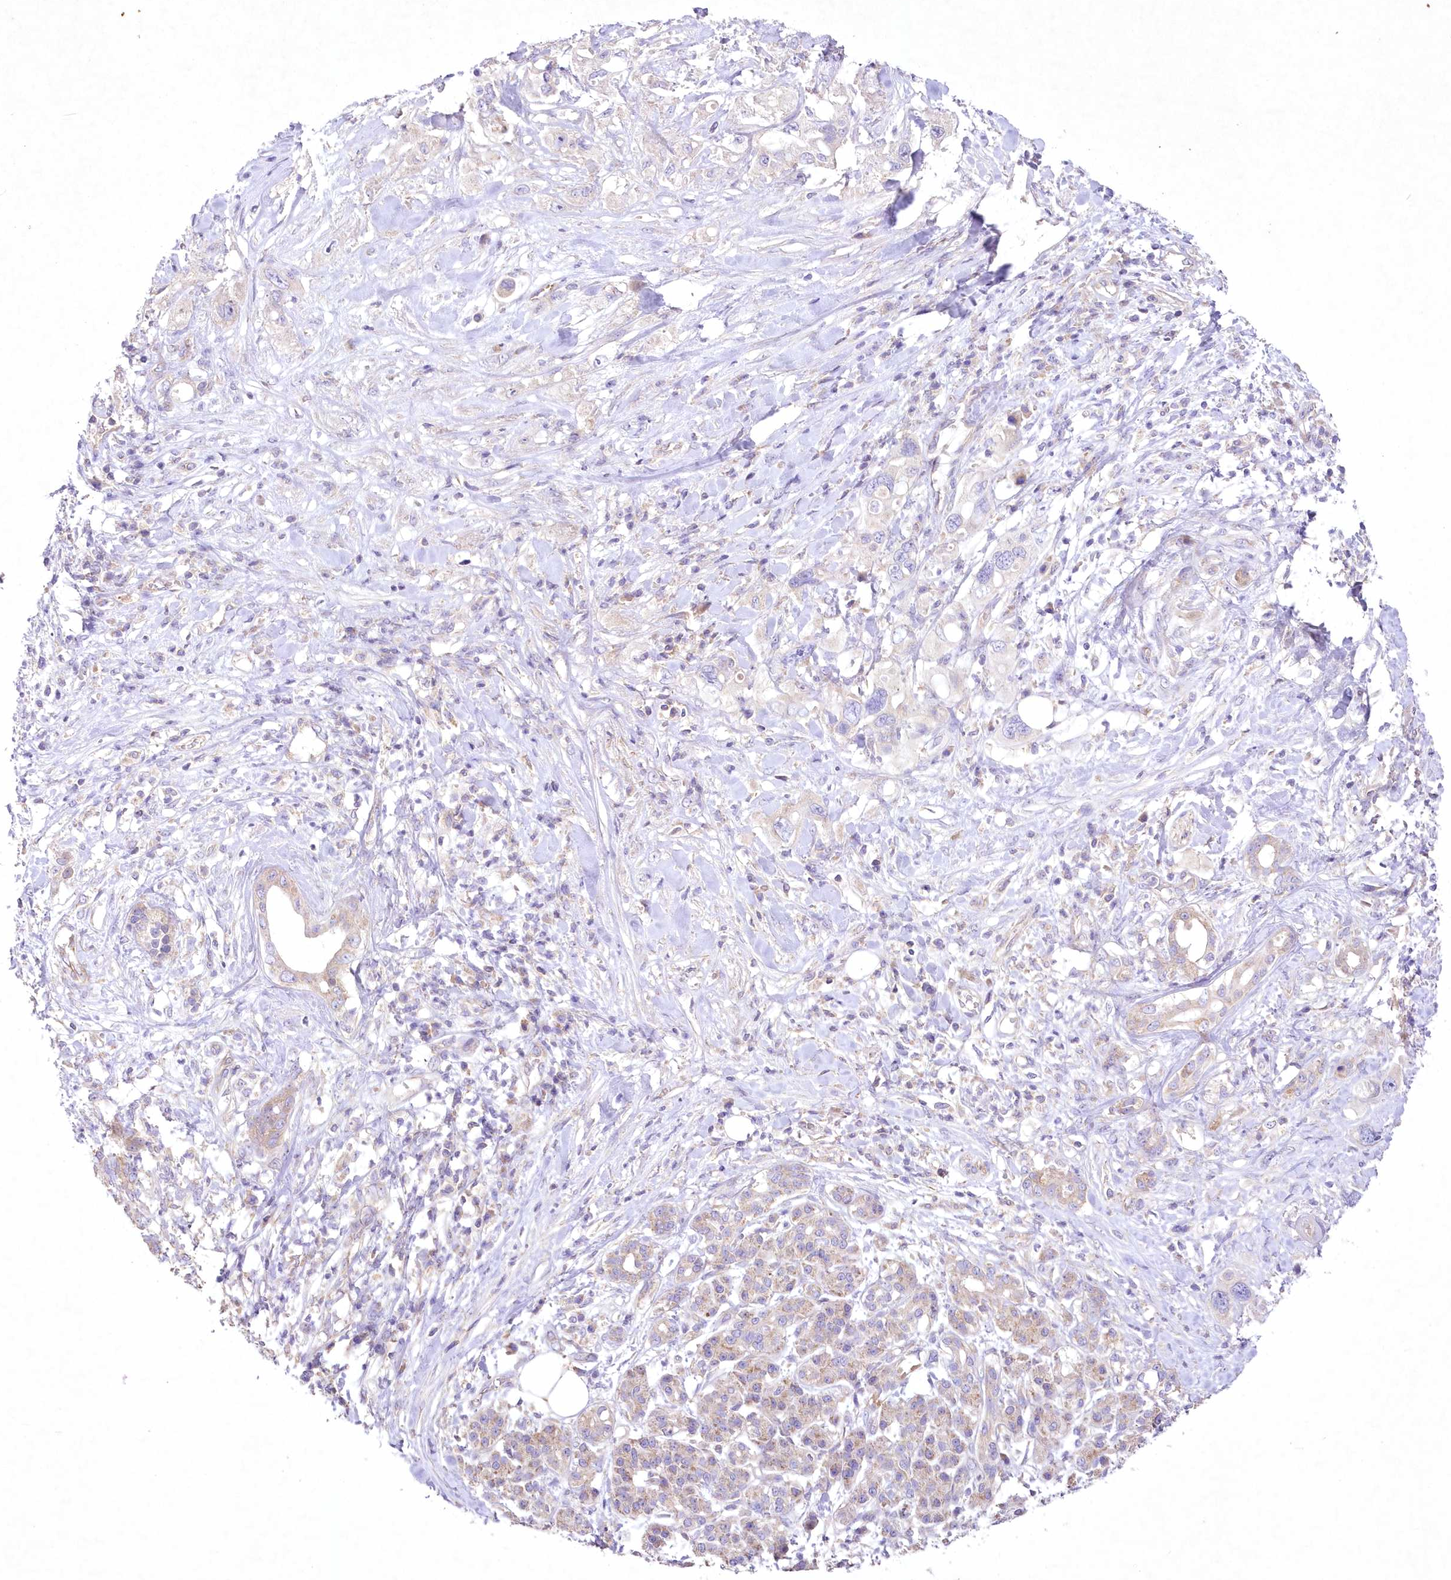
{"staining": {"intensity": "weak", "quantity": "<25%", "location": "cytoplasmic/membranous"}, "tissue": "pancreatic cancer", "cell_type": "Tumor cells", "image_type": "cancer", "snomed": [{"axis": "morphology", "description": "Adenocarcinoma, NOS"}, {"axis": "topography", "description": "Pancreas"}], "caption": "High magnification brightfield microscopy of pancreatic adenocarcinoma stained with DAB (3,3'-diaminobenzidine) (brown) and counterstained with hematoxylin (blue): tumor cells show no significant positivity. (Brightfield microscopy of DAB (3,3'-diaminobenzidine) IHC at high magnification).", "gene": "ITSN2", "patient": {"sex": "female", "age": 56}}